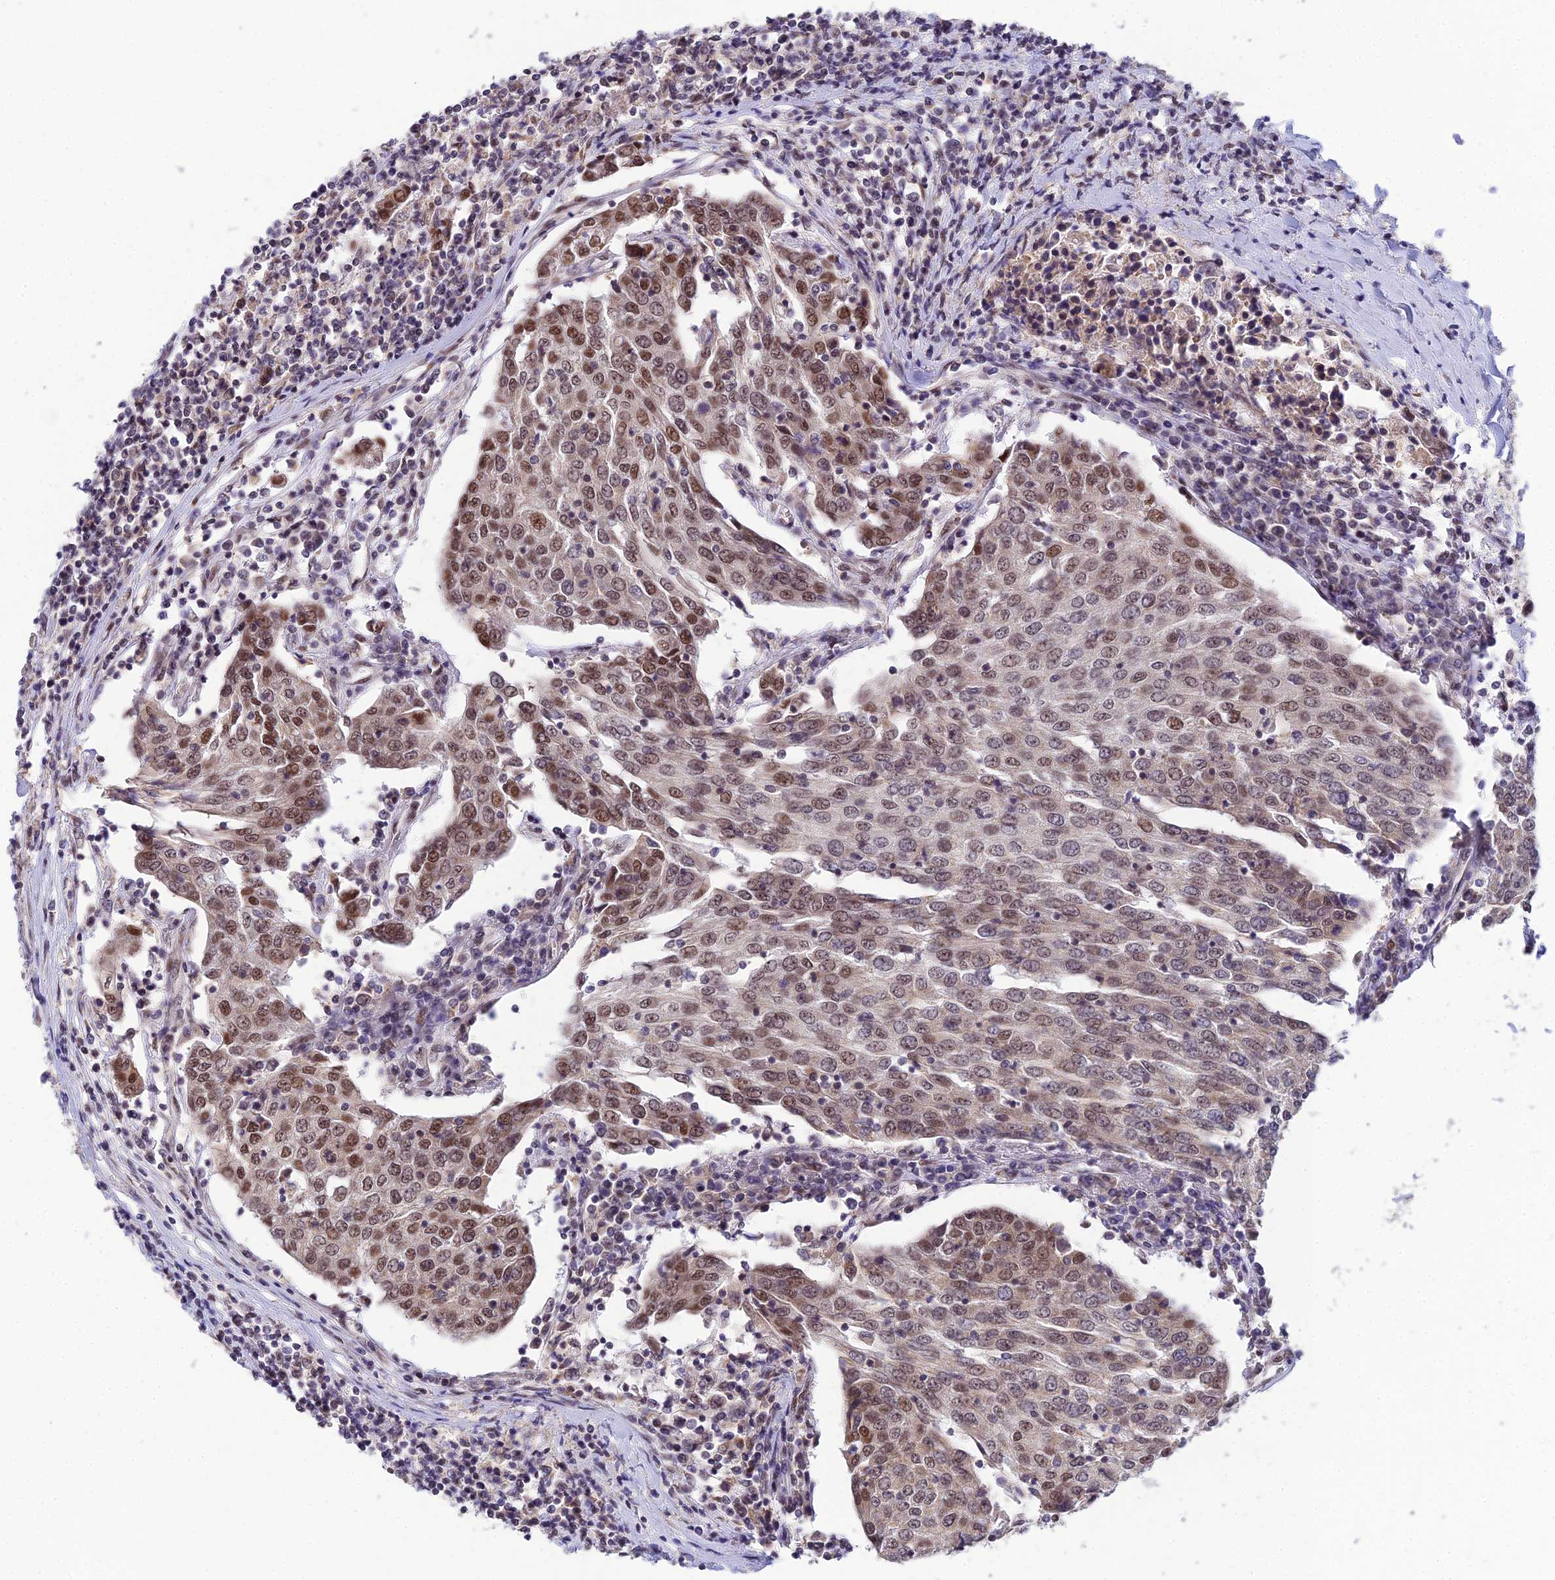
{"staining": {"intensity": "moderate", "quantity": ">75%", "location": "nuclear"}, "tissue": "urothelial cancer", "cell_type": "Tumor cells", "image_type": "cancer", "snomed": [{"axis": "morphology", "description": "Urothelial carcinoma, High grade"}, {"axis": "topography", "description": "Urinary bladder"}], "caption": "High-grade urothelial carcinoma tissue demonstrates moderate nuclear staining in about >75% of tumor cells, visualized by immunohistochemistry. The staining is performed using DAB brown chromogen to label protein expression. The nuclei are counter-stained blue using hematoxylin.", "gene": "C2orf49", "patient": {"sex": "female", "age": 85}}